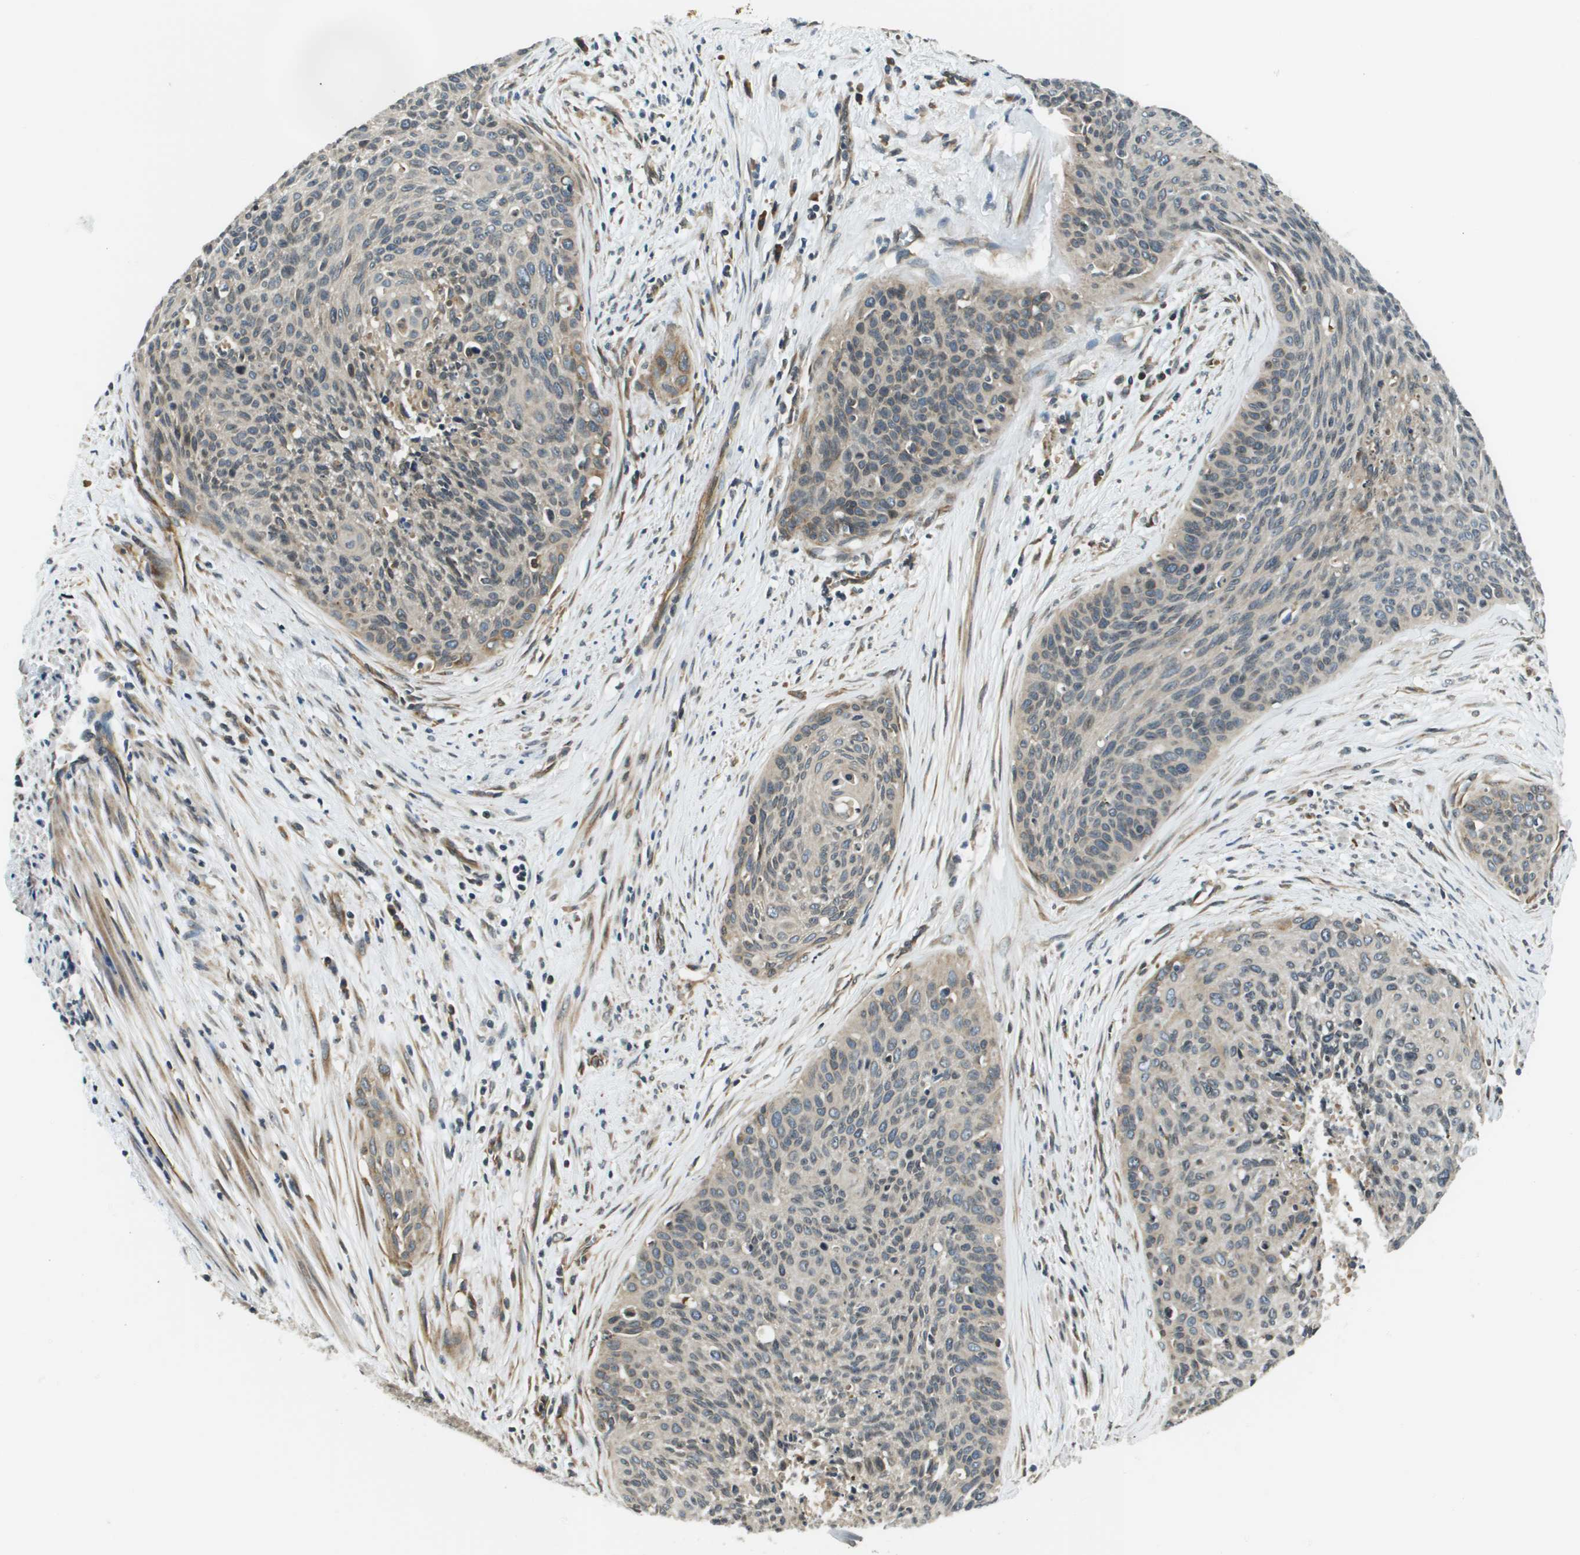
{"staining": {"intensity": "weak", "quantity": "<25%", "location": "cytoplasmic/membranous"}, "tissue": "cervical cancer", "cell_type": "Tumor cells", "image_type": "cancer", "snomed": [{"axis": "morphology", "description": "Squamous cell carcinoma, NOS"}, {"axis": "topography", "description": "Cervix"}], "caption": "DAB immunohistochemical staining of squamous cell carcinoma (cervical) displays no significant expression in tumor cells.", "gene": "SEC62", "patient": {"sex": "female", "age": 55}}